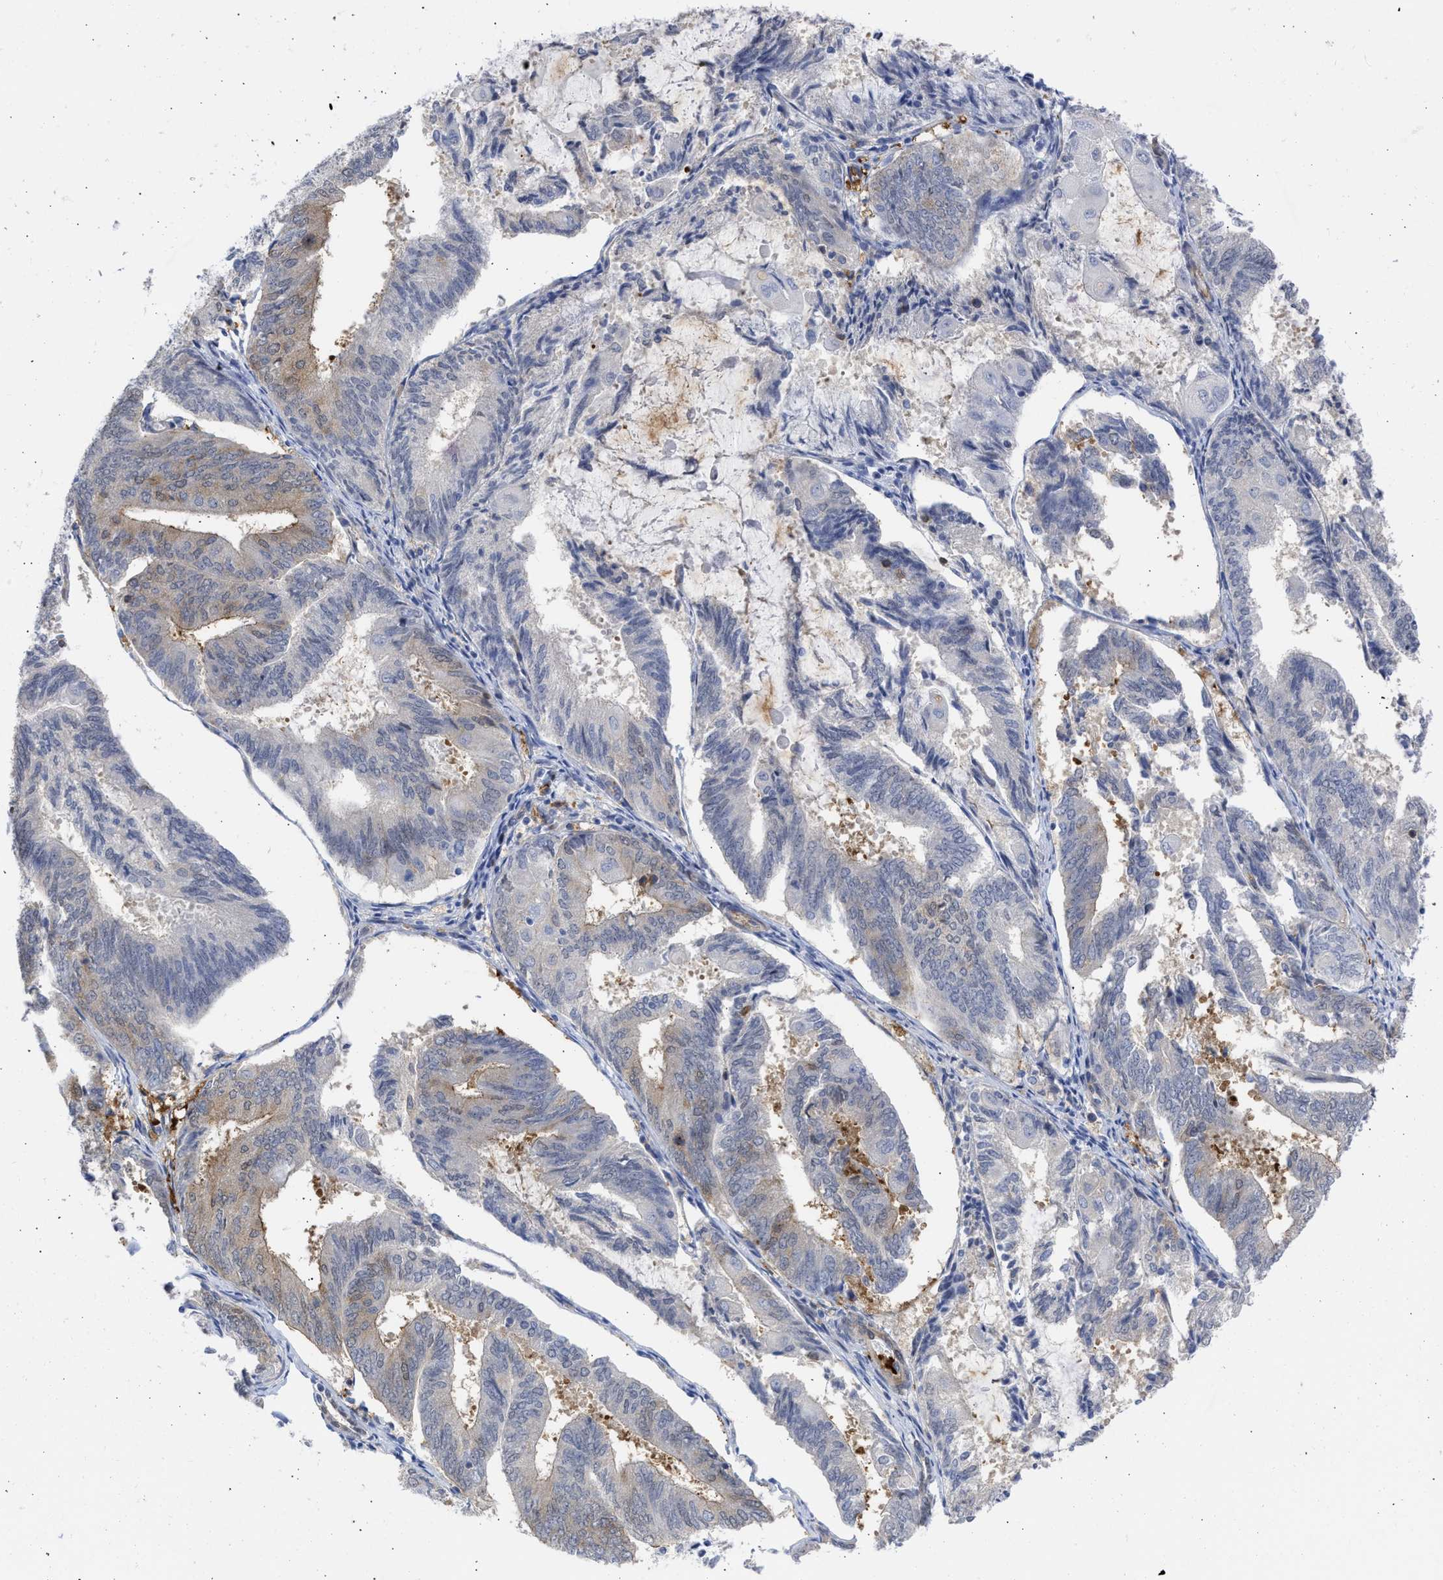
{"staining": {"intensity": "weak", "quantity": "<25%", "location": "cytoplasmic/membranous"}, "tissue": "endometrial cancer", "cell_type": "Tumor cells", "image_type": "cancer", "snomed": [{"axis": "morphology", "description": "Adenocarcinoma, NOS"}, {"axis": "topography", "description": "Endometrium"}], "caption": "The micrograph shows no staining of tumor cells in endometrial cancer (adenocarcinoma).", "gene": "THRA", "patient": {"sex": "female", "age": 81}}